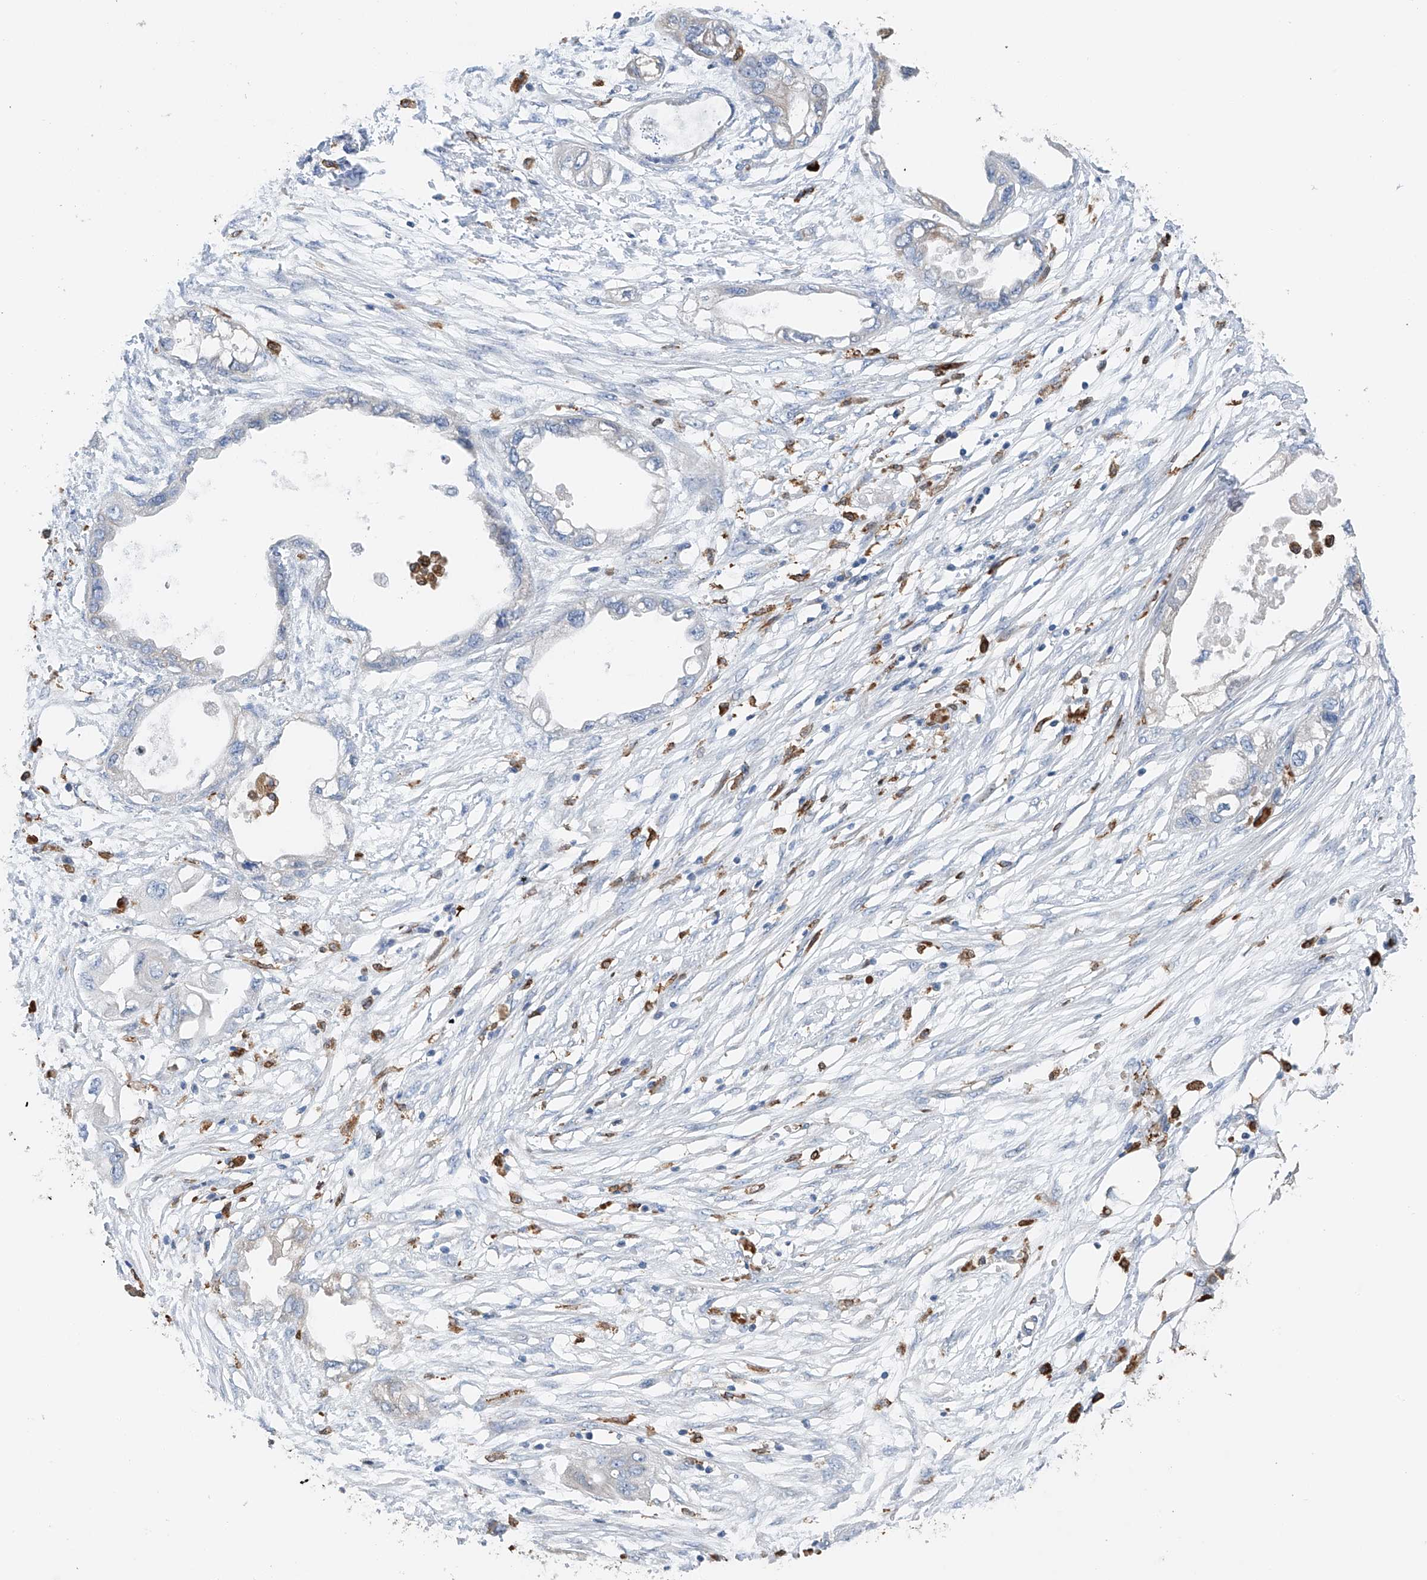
{"staining": {"intensity": "negative", "quantity": "none", "location": "none"}, "tissue": "endometrial cancer", "cell_type": "Tumor cells", "image_type": "cancer", "snomed": [{"axis": "morphology", "description": "Adenocarcinoma, NOS"}, {"axis": "morphology", "description": "Adenocarcinoma, metastatic, NOS"}, {"axis": "topography", "description": "Adipose tissue"}, {"axis": "topography", "description": "Endometrium"}], "caption": "Immunohistochemical staining of endometrial cancer displays no significant staining in tumor cells.", "gene": "TBXAS1", "patient": {"sex": "female", "age": 67}}